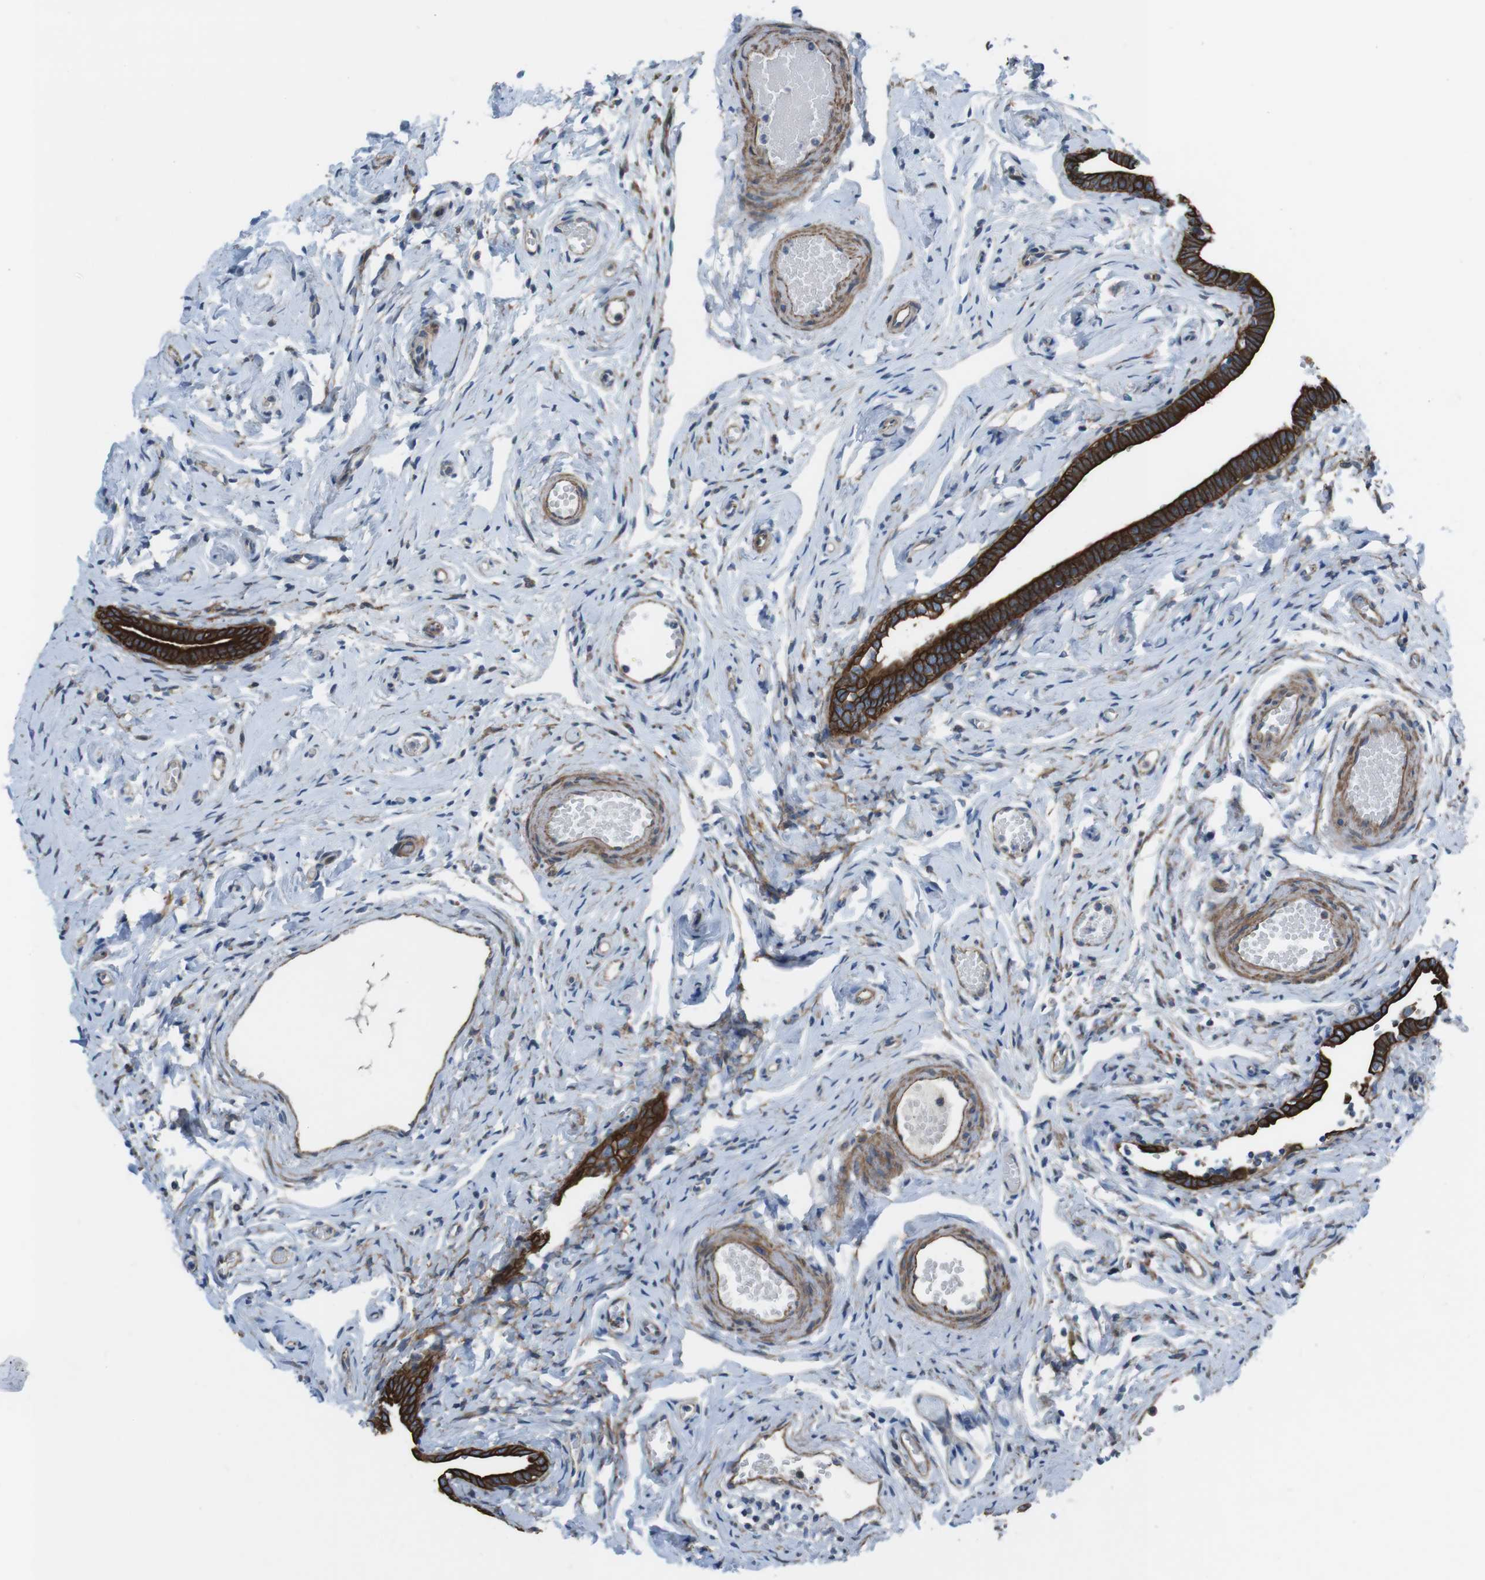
{"staining": {"intensity": "strong", "quantity": ">75%", "location": "cytoplasmic/membranous"}, "tissue": "fallopian tube", "cell_type": "Glandular cells", "image_type": "normal", "snomed": [{"axis": "morphology", "description": "Normal tissue, NOS"}, {"axis": "topography", "description": "Fallopian tube"}], "caption": "Immunohistochemical staining of benign human fallopian tube exhibits high levels of strong cytoplasmic/membranous expression in about >75% of glandular cells.", "gene": "FAM174B", "patient": {"sex": "female", "age": 71}}